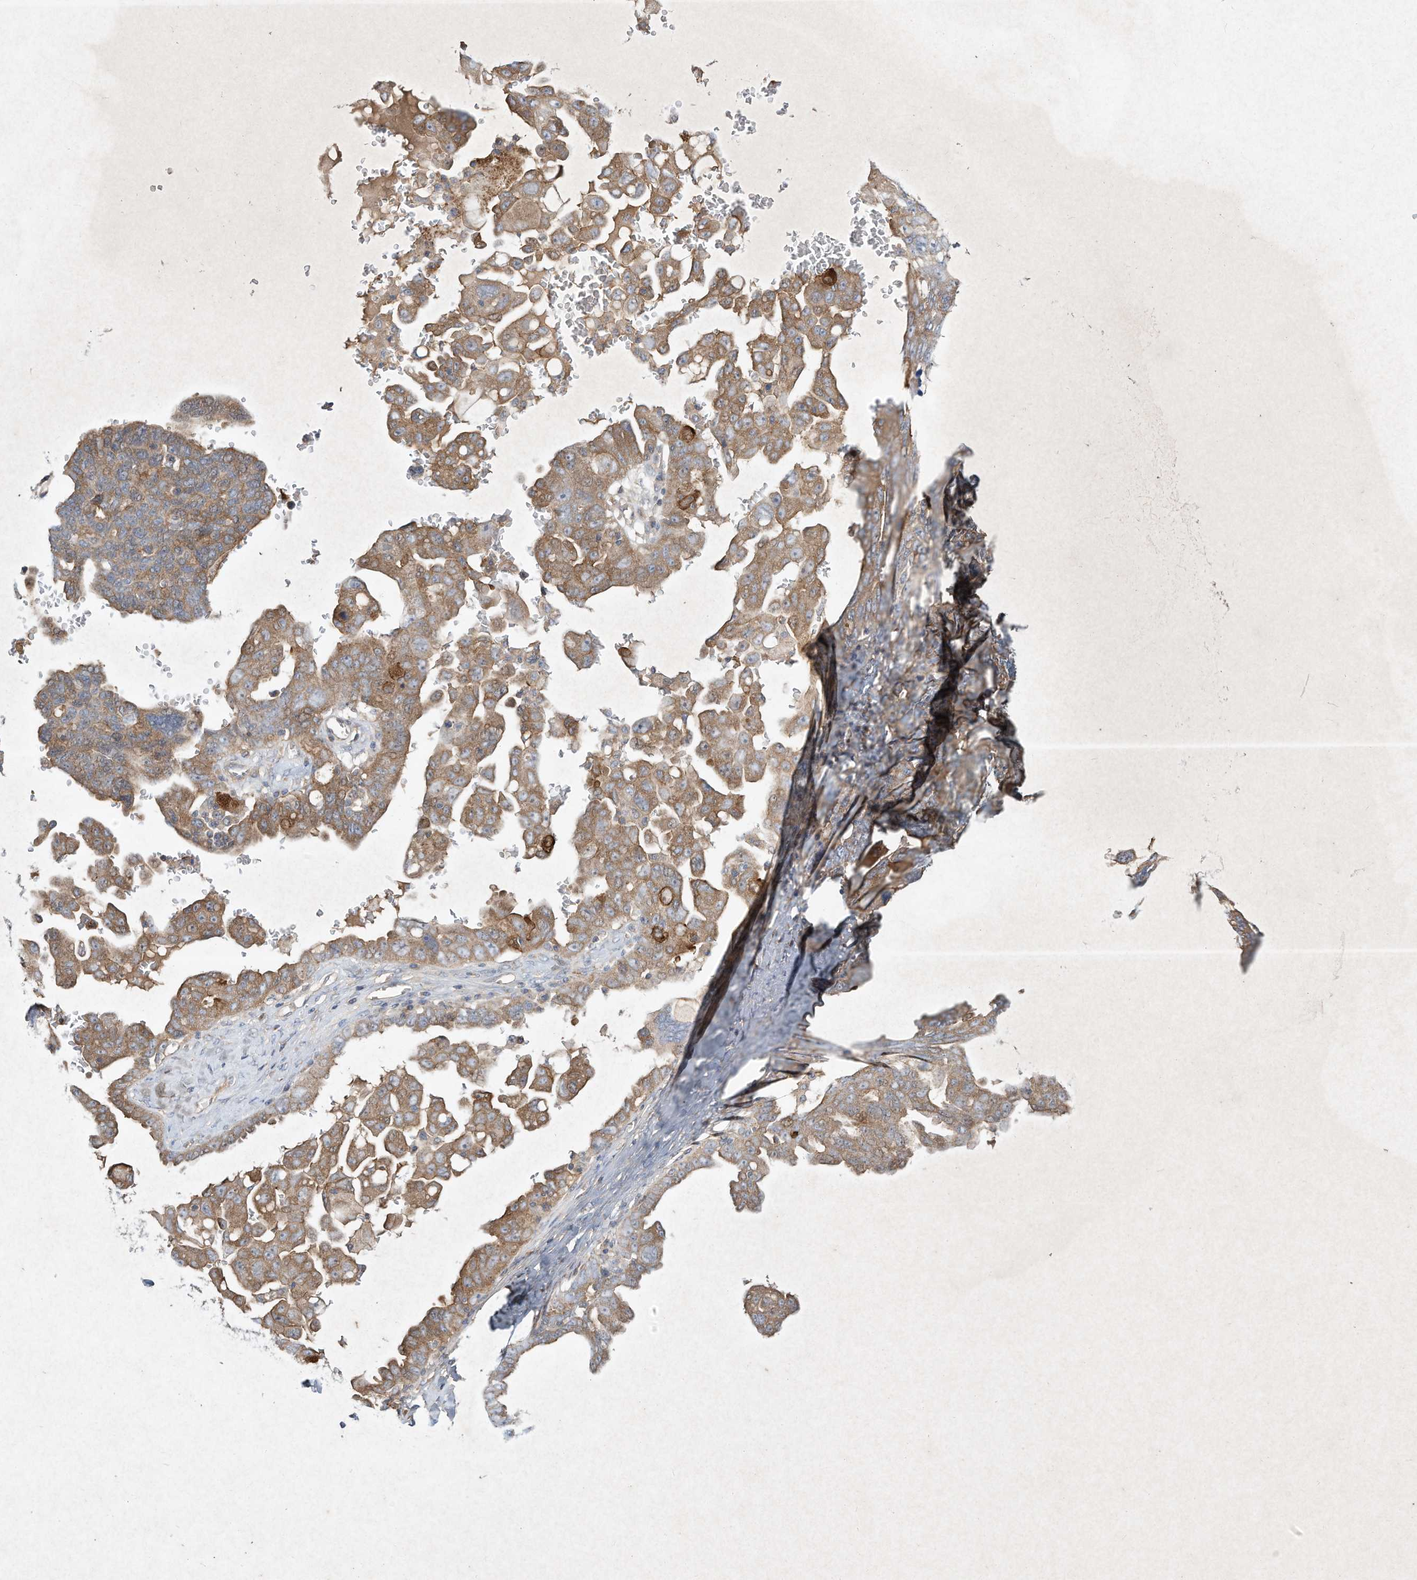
{"staining": {"intensity": "moderate", "quantity": ">75%", "location": "cytoplasmic/membranous"}, "tissue": "ovarian cancer", "cell_type": "Tumor cells", "image_type": "cancer", "snomed": [{"axis": "morphology", "description": "Carcinoma, endometroid"}, {"axis": "topography", "description": "Ovary"}], "caption": "Tumor cells demonstrate medium levels of moderate cytoplasmic/membranous staining in about >75% of cells in human ovarian cancer (endometroid carcinoma). (DAB = brown stain, brightfield microscopy at high magnification).", "gene": "HTR5A", "patient": {"sex": "female", "age": 62}}